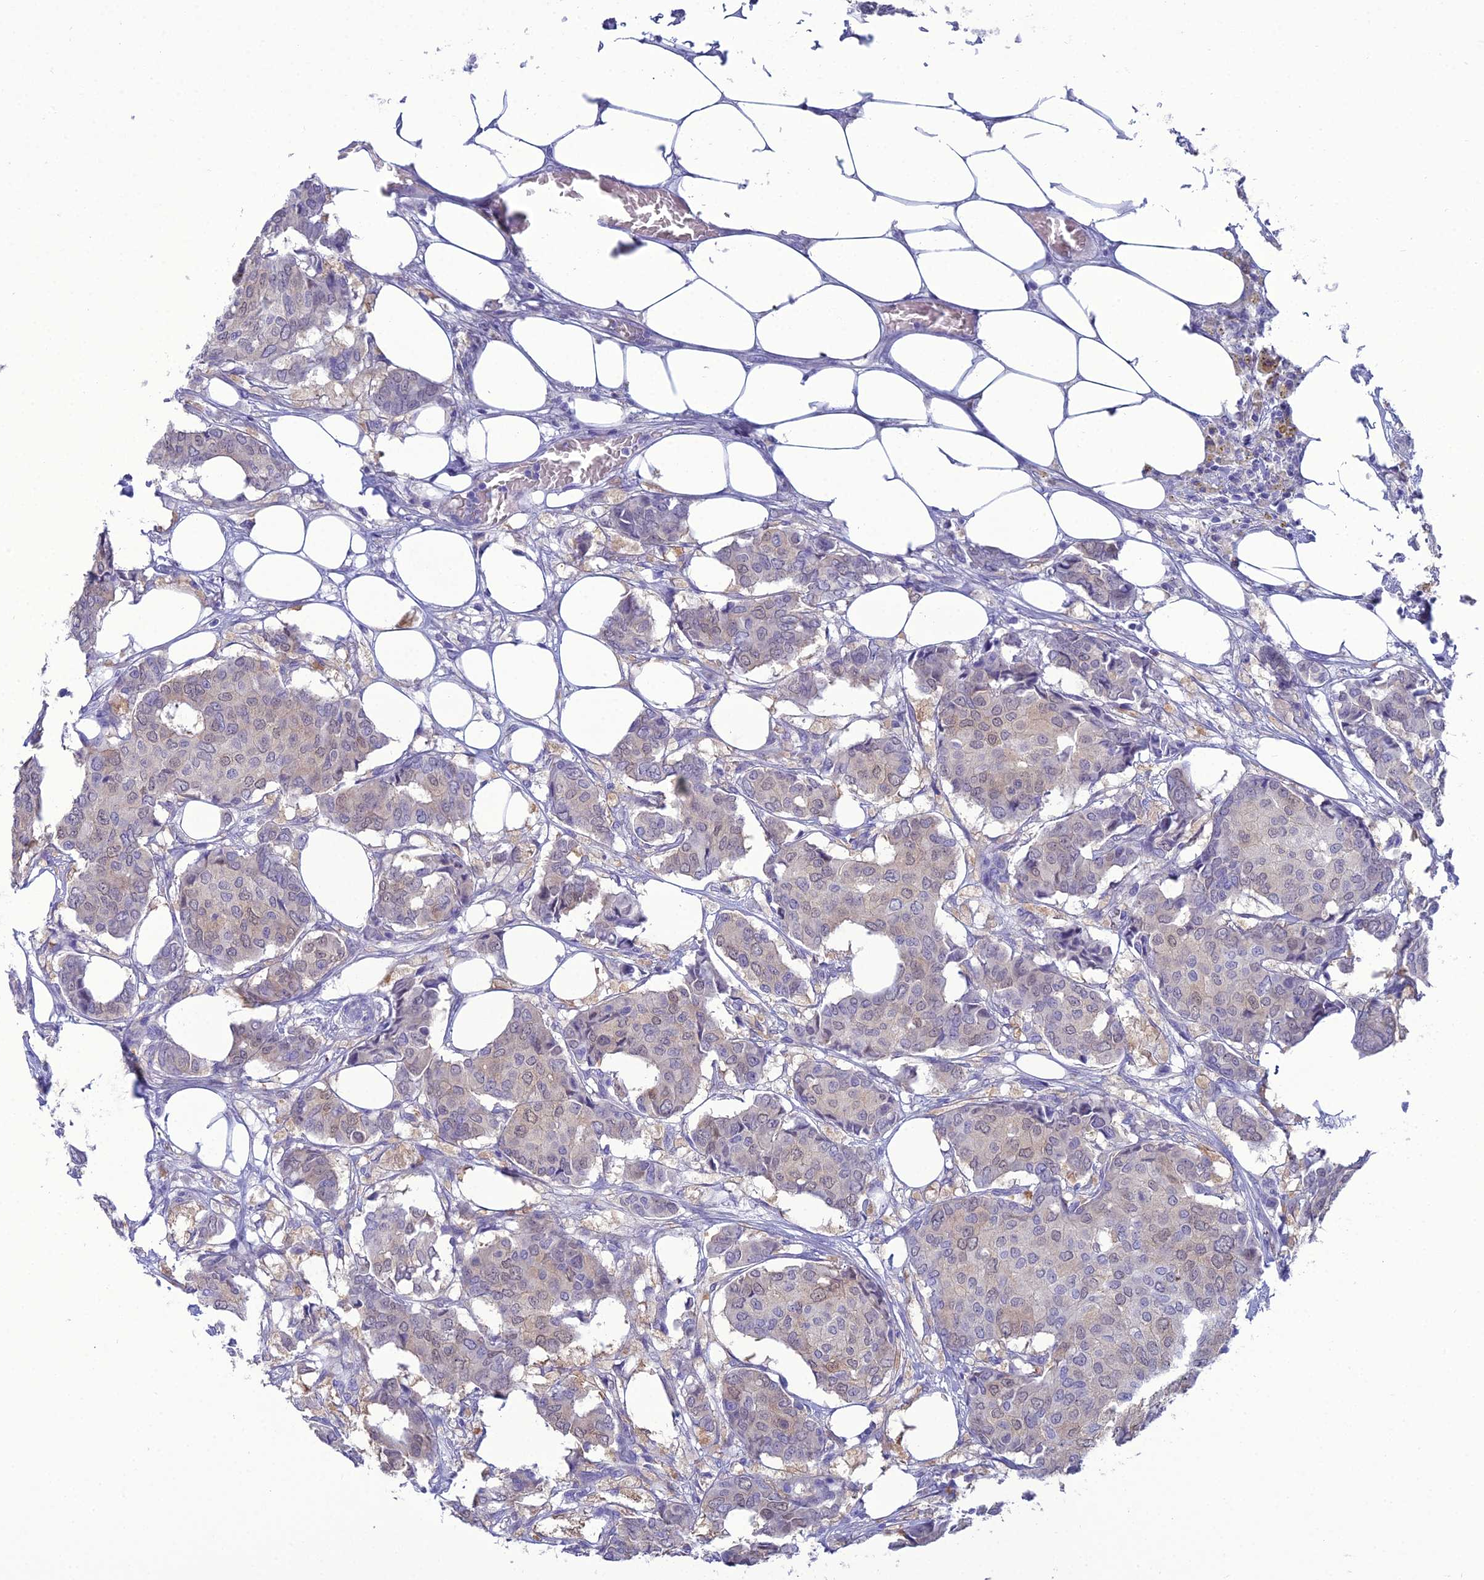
{"staining": {"intensity": "moderate", "quantity": "<25%", "location": "cytoplasmic/membranous,nuclear"}, "tissue": "breast cancer", "cell_type": "Tumor cells", "image_type": "cancer", "snomed": [{"axis": "morphology", "description": "Duct carcinoma"}, {"axis": "topography", "description": "Breast"}], "caption": "Tumor cells demonstrate low levels of moderate cytoplasmic/membranous and nuclear staining in about <25% of cells in human breast intraductal carcinoma. Nuclei are stained in blue.", "gene": "GNPNAT1", "patient": {"sex": "female", "age": 75}}